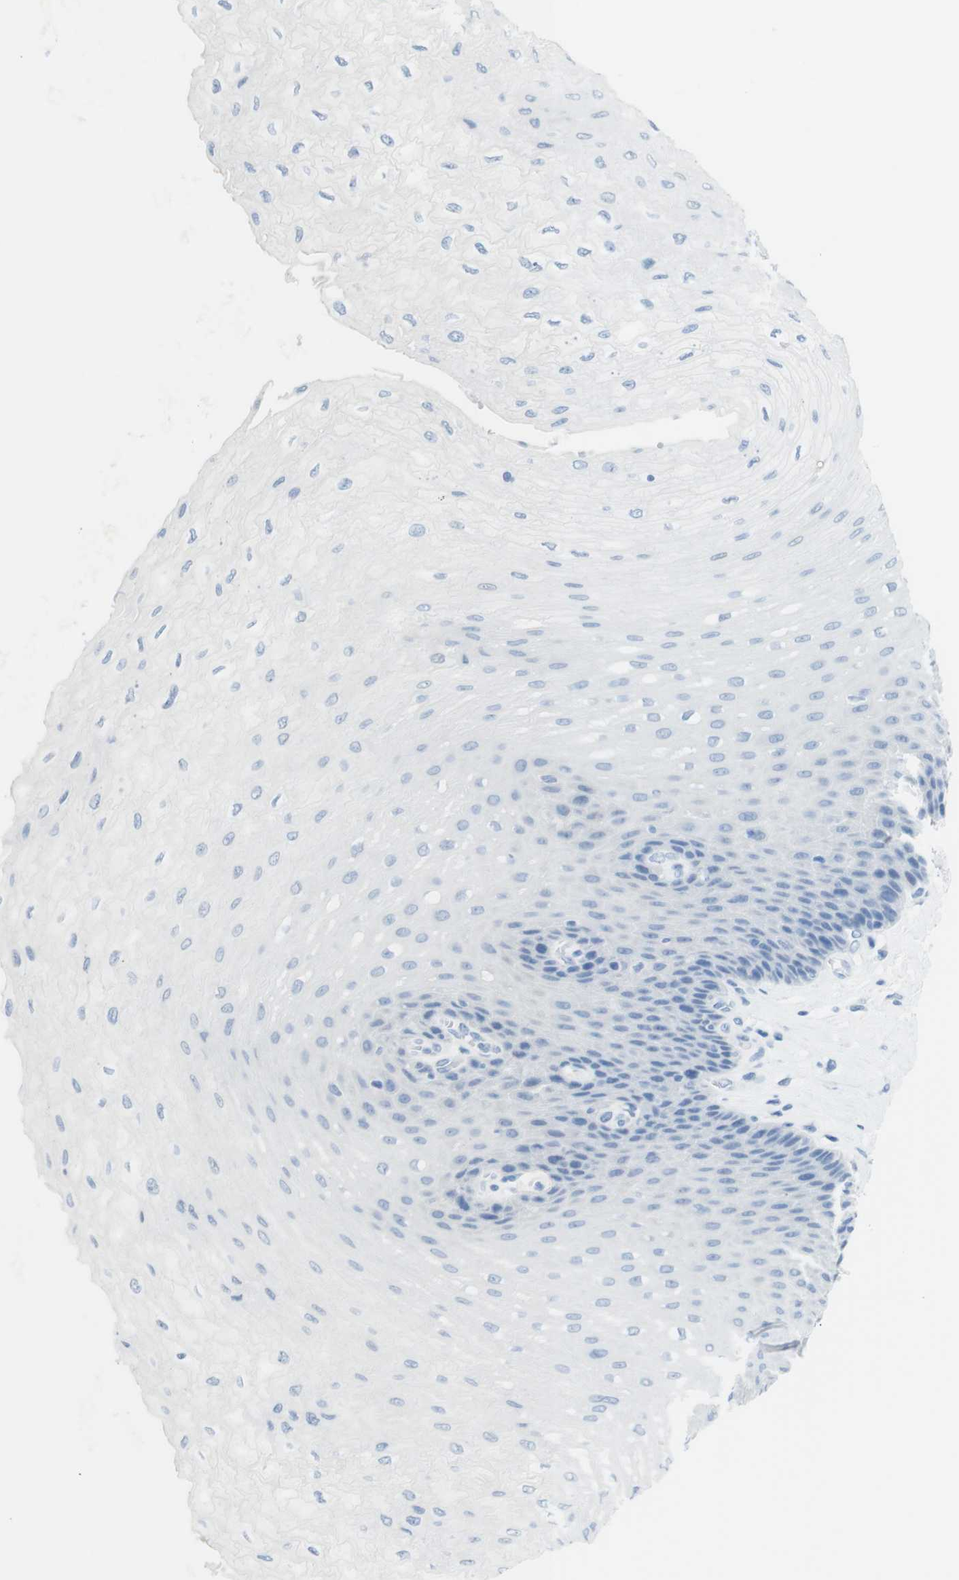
{"staining": {"intensity": "negative", "quantity": "none", "location": "none"}, "tissue": "esophagus", "cell_type": "Squamous epithelial cells", "image_type": "normal", "snomed": [{"axis": "morphology", "description": "Normal tissue, NOS"}, {"axis": "topography", "description": "Esophagus"}], "caption": "IHC image of normal human esophagus stained for a protein (brown), which demonstrates no expression in squamous epithelial cells. (Brightfield microscopy of DAB (3,3'-diaminobenzidine) IHC at high magnification).", "gene": "OPN1SW", "patient": {"sex": "female", "age": 72}}